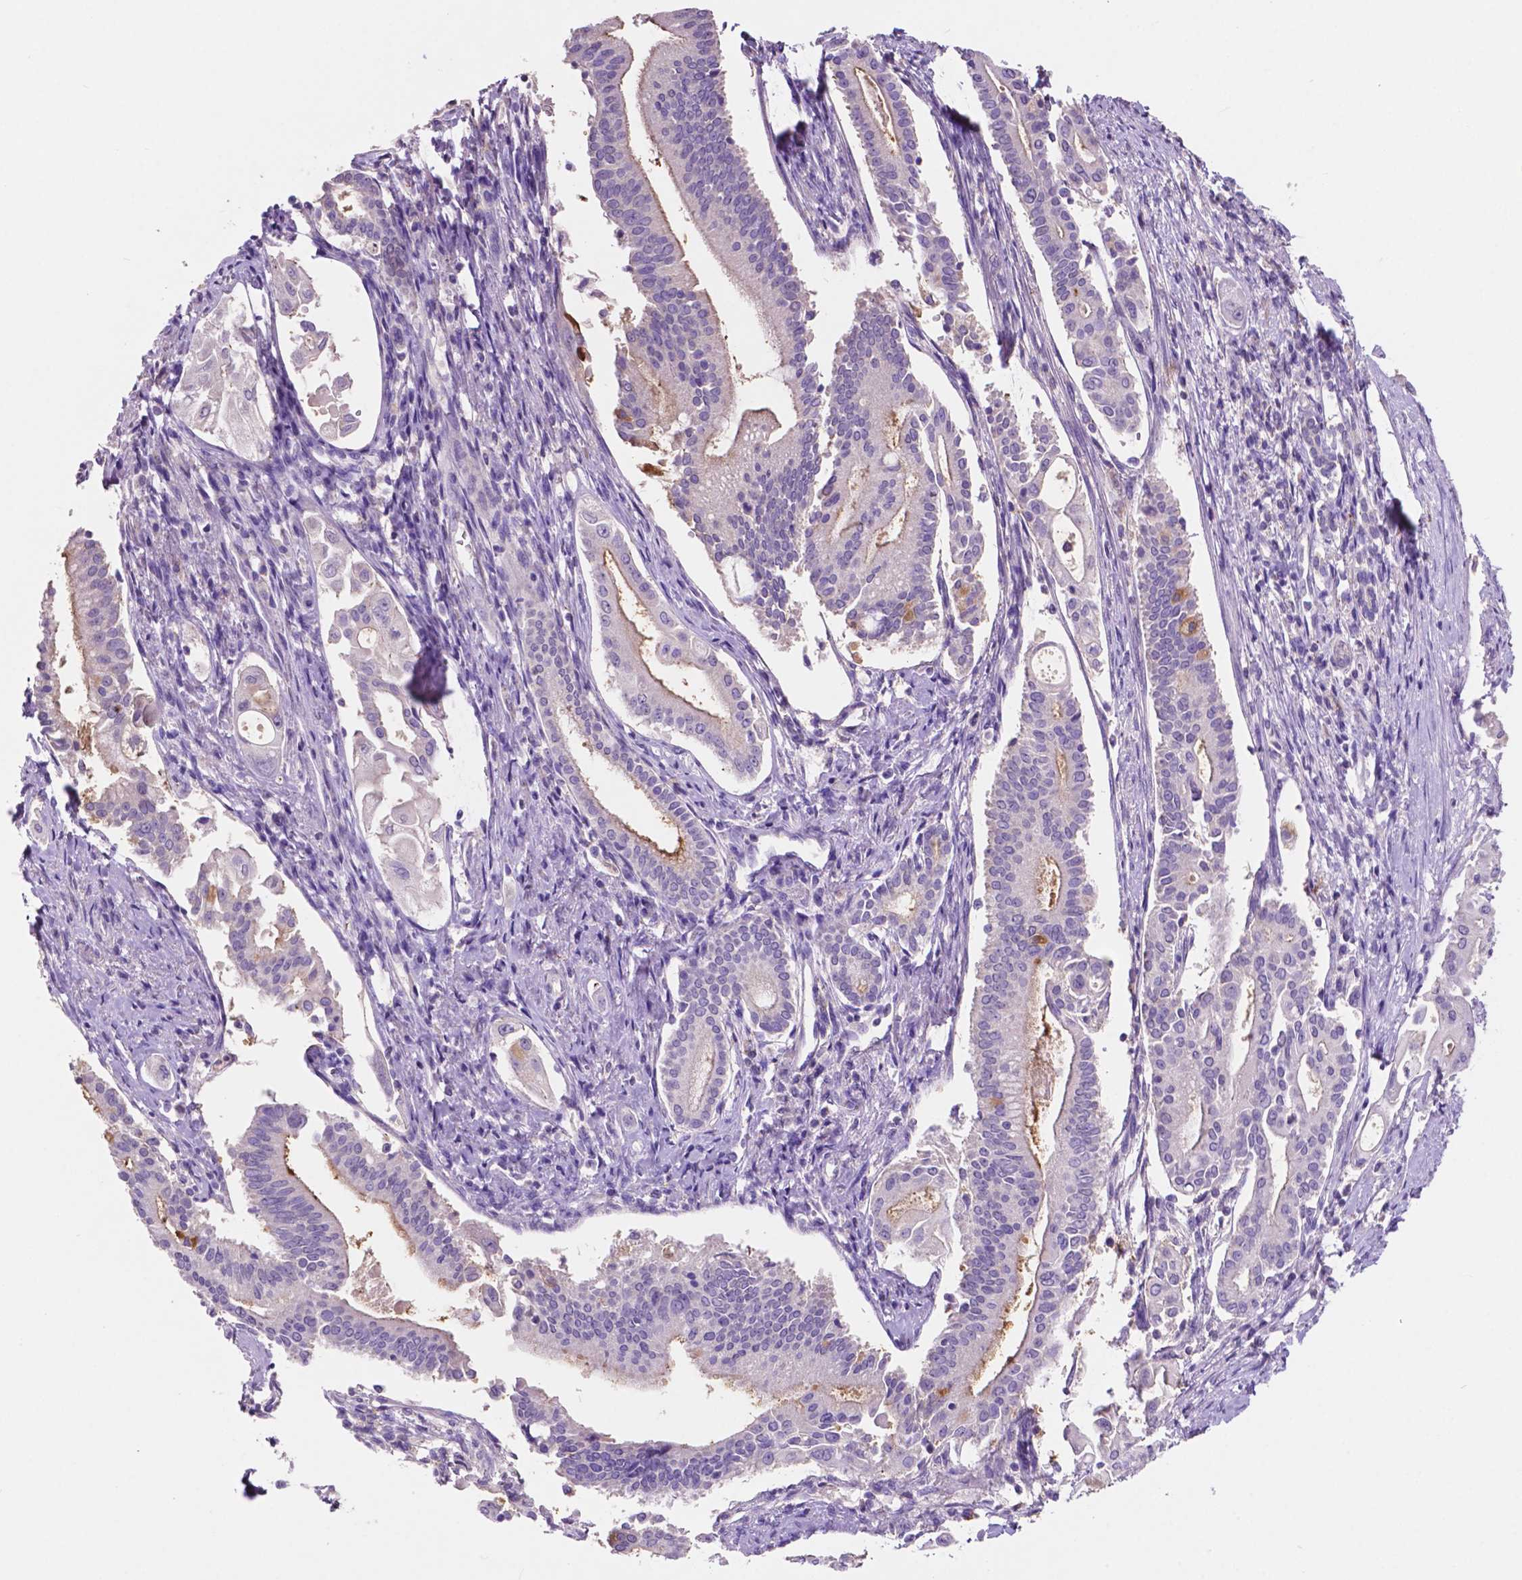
{"staining": {"intensity": "moderate", "quantity": "<25%", "location": "cytoplasmic/membranous"}, "tissue": "pancreatic cancer", "cell_type": "Tumor cells", "image_type": "cancer", "snomed": [{"axis": "morphology", "description": "Adenocarcinoma, NOS"}, {"axis": "topography", "description": "Pancreas"}], "caption": "Protein staining of pancreatic cancer tissue exhibits moderate cytoplasmic/membranous staining in approximately <25% of tumor cells.", "gene": "PRPS2", "patient": {"sex": "female", "age": 68}}